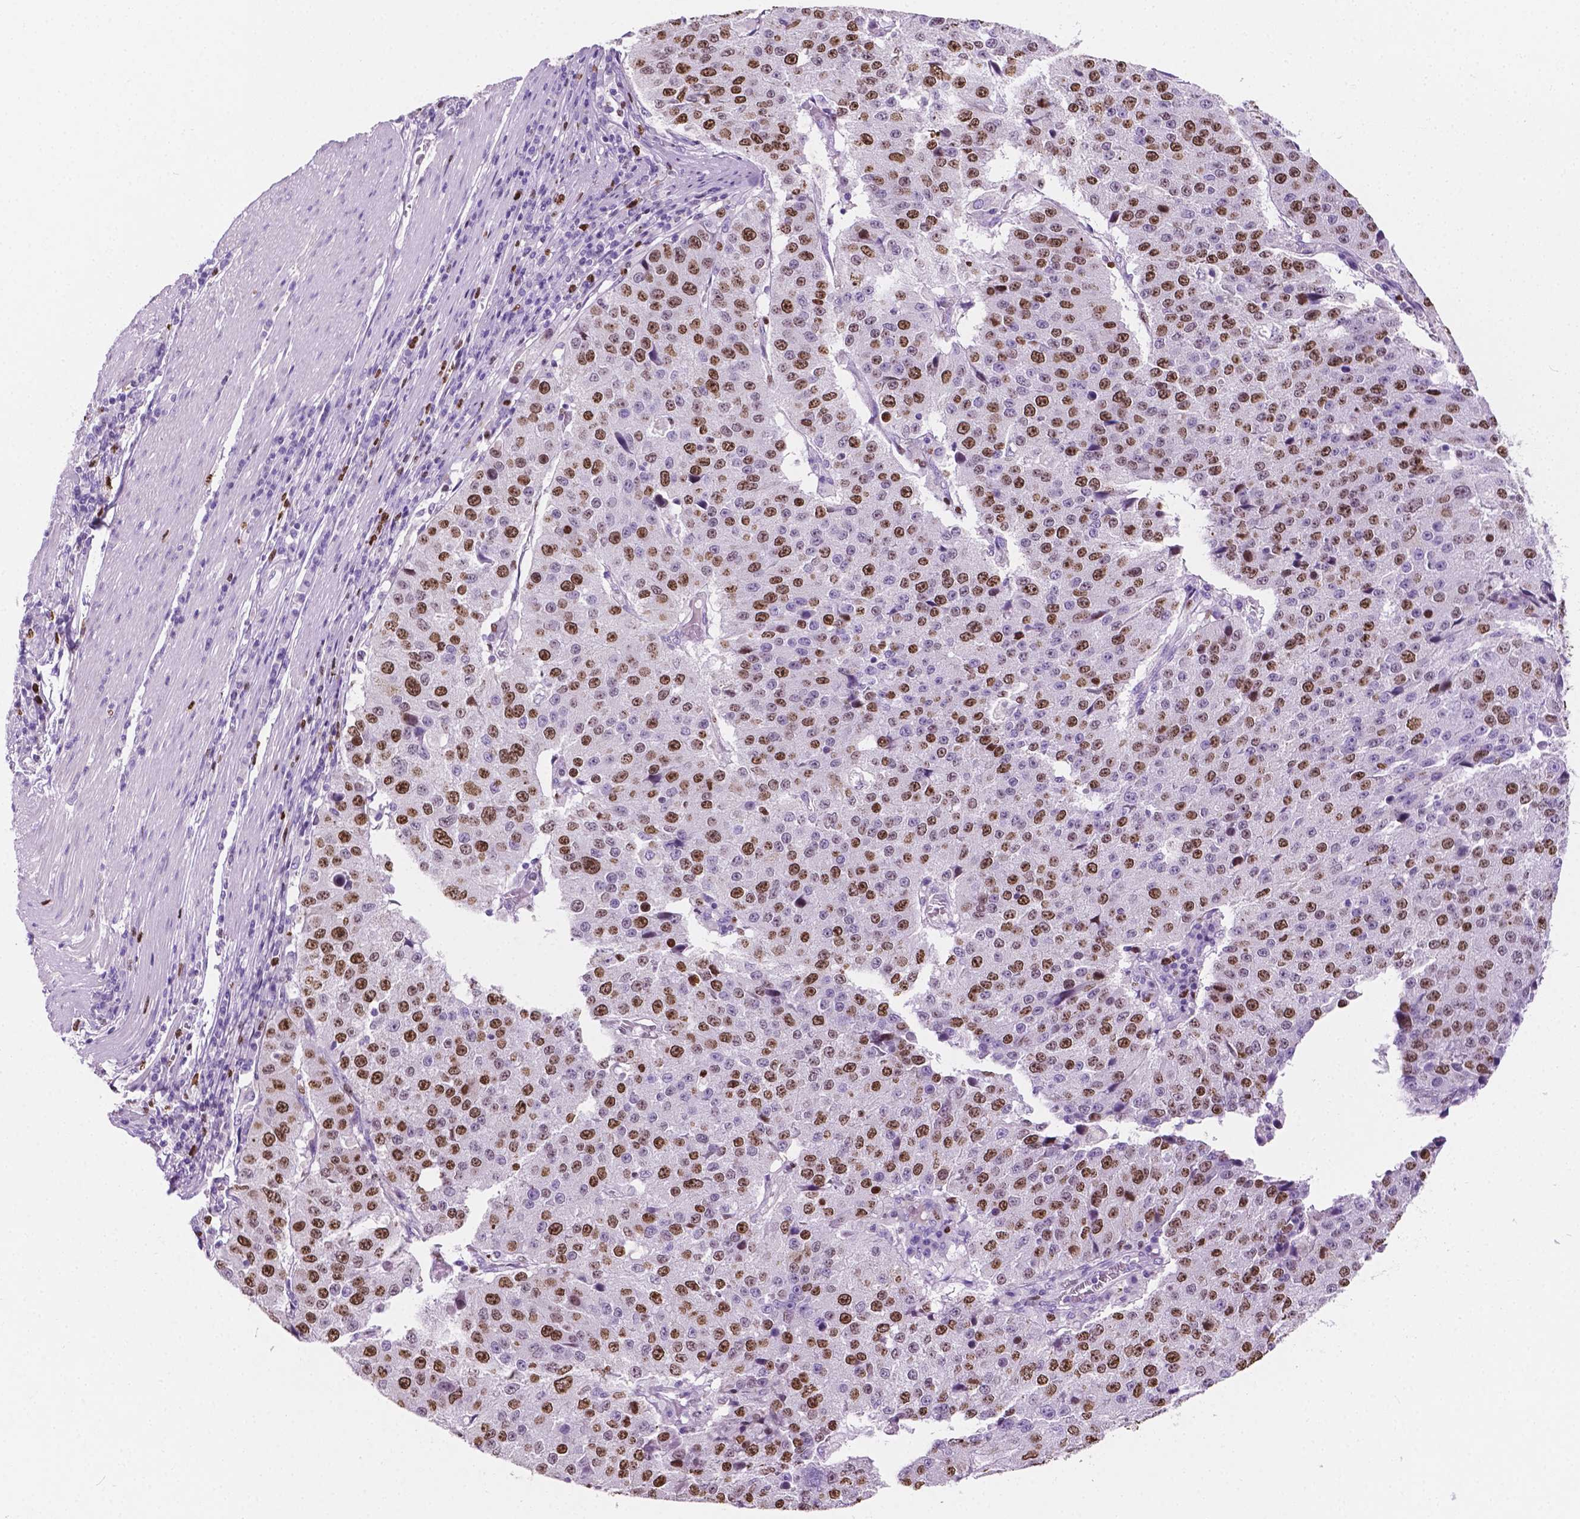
{"staining": {"intensity": "moderate", "quantity": "25%-75%", "location": "nuclear"}, "tissue": "stomach cancer", "cell_type": "Tumor cells", "image_type": "cancer", "snomed": [{"axis": "morphology", "description": "Adenocarcinoma, NOS"}, {"axis": "topography", "description": "Stomach"}], "caption": "Protein staining of stomach cancer tissue demonstrates moderate nuclear positivity in about 25%-75% of tumor cells. Ihc stains the protein in brown and the nuclei are stained blue.", "gene": "SIAH2", "patient": {"sex": "male", "age": 71}}